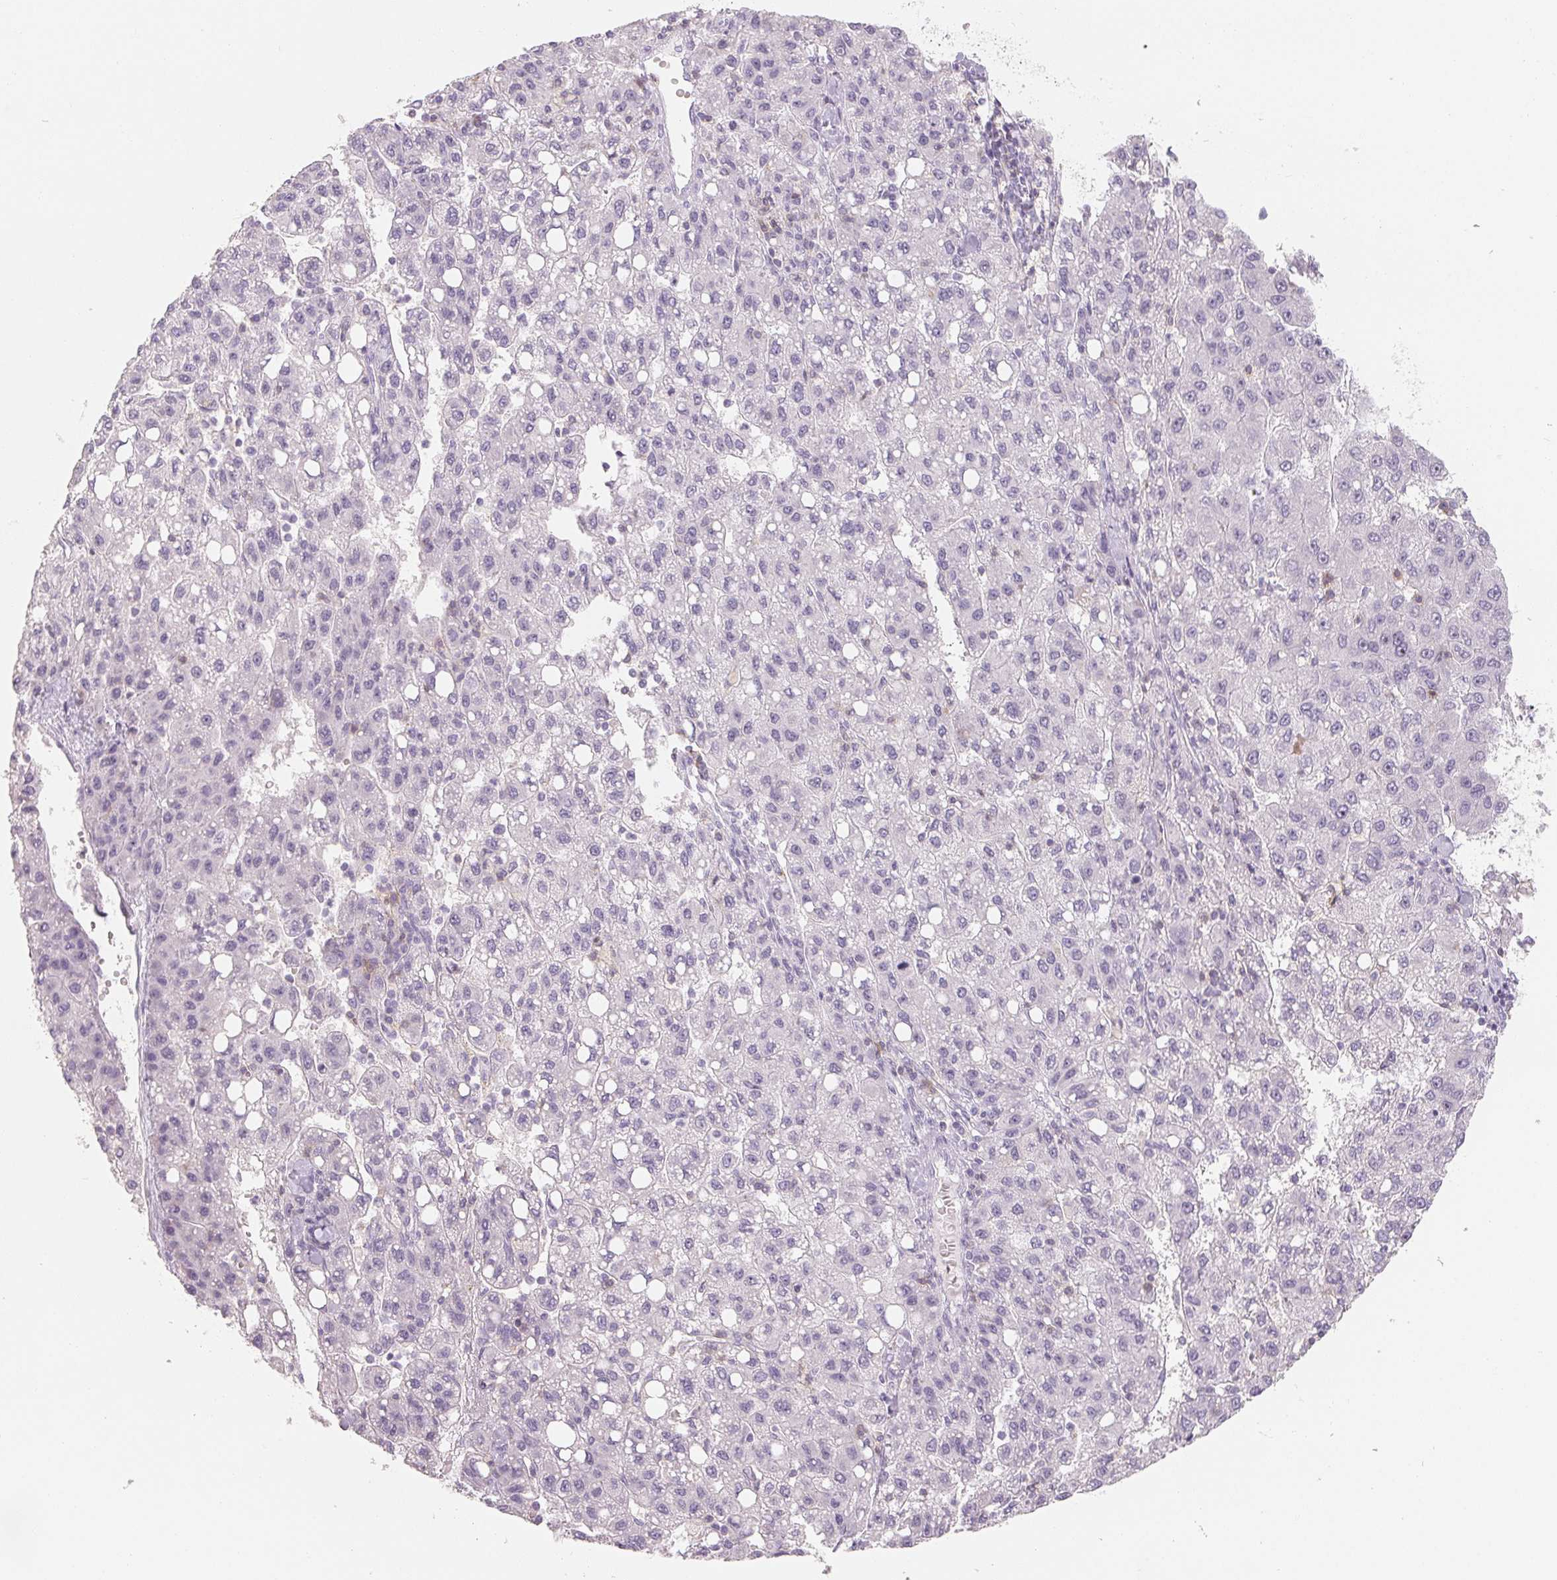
{"staining": {"intensity": "negative", "quantity": "none", "location": "none"}, "tissue": "liver cancer", "cell_type": "Tumor cells", "image_type": "cancer", "snomed": [{"axis": "morphology", "description": "Carcinoma, Hepatocellular, NOS"}, {"axis": "topography", "description": "Liver"}], "caption": "Image shows no protein staining in tumor cells of liver cancer tissue.", "gene": "CD69", "patient": {"sex": "female", "age": 82}}